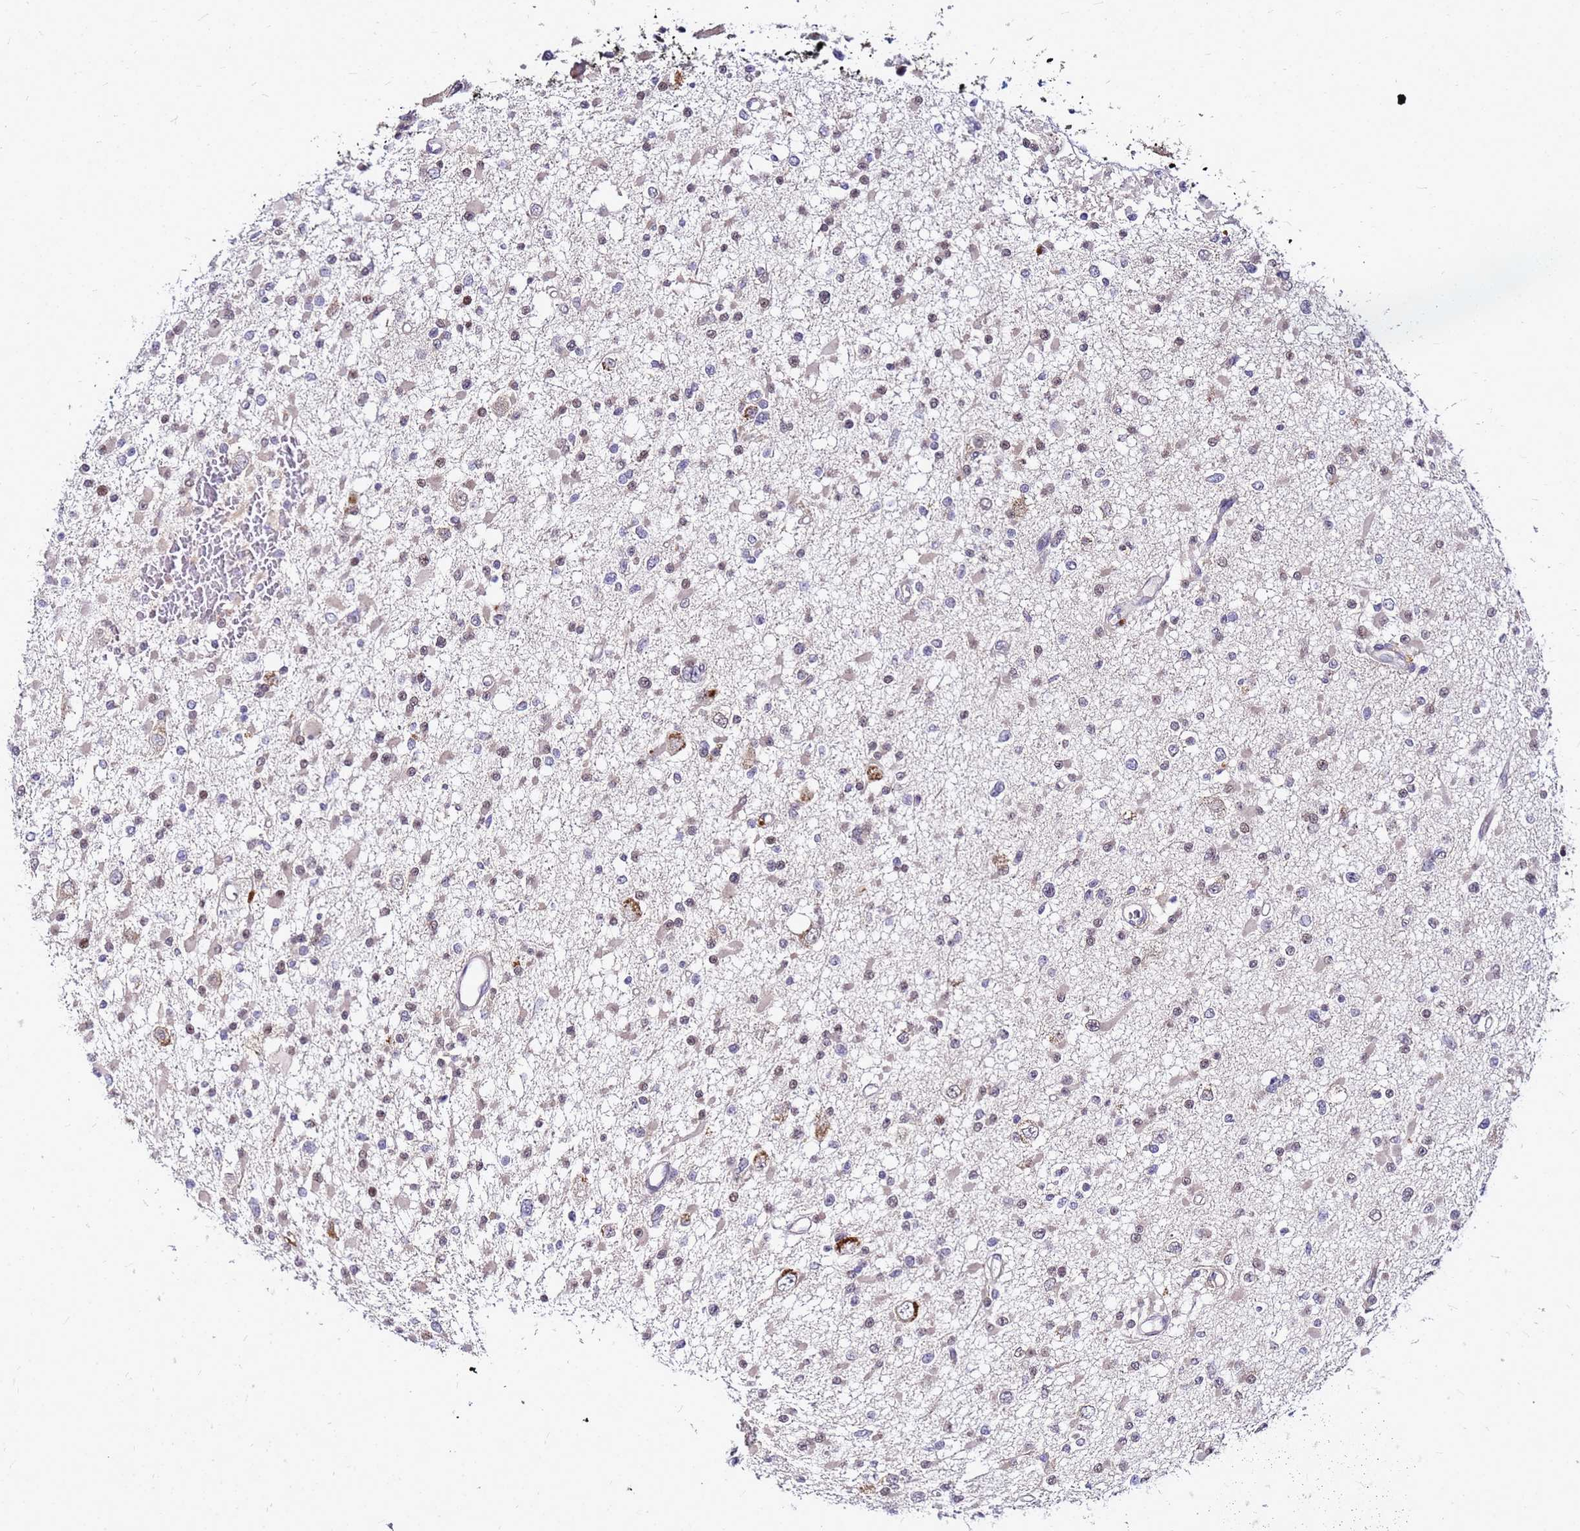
{"staining": {"intensity": "weak", "quantity": "<25%", "location": "cytoplasmic/membranous"}, "tissue": "glioma", "cell_type": "Tumor cells", "image_type": "cancer", "snomed": [{"axis": "morphology", "description": "Glioma, malignant, Low grade"}, {"axis": "topography", "description": "Brain"}], "caption": "There is no significant positivity in tumor cells of malignant low-grade glioma.", "gene": "SAT1", "patient": {"sex": "female", "age": 22}}